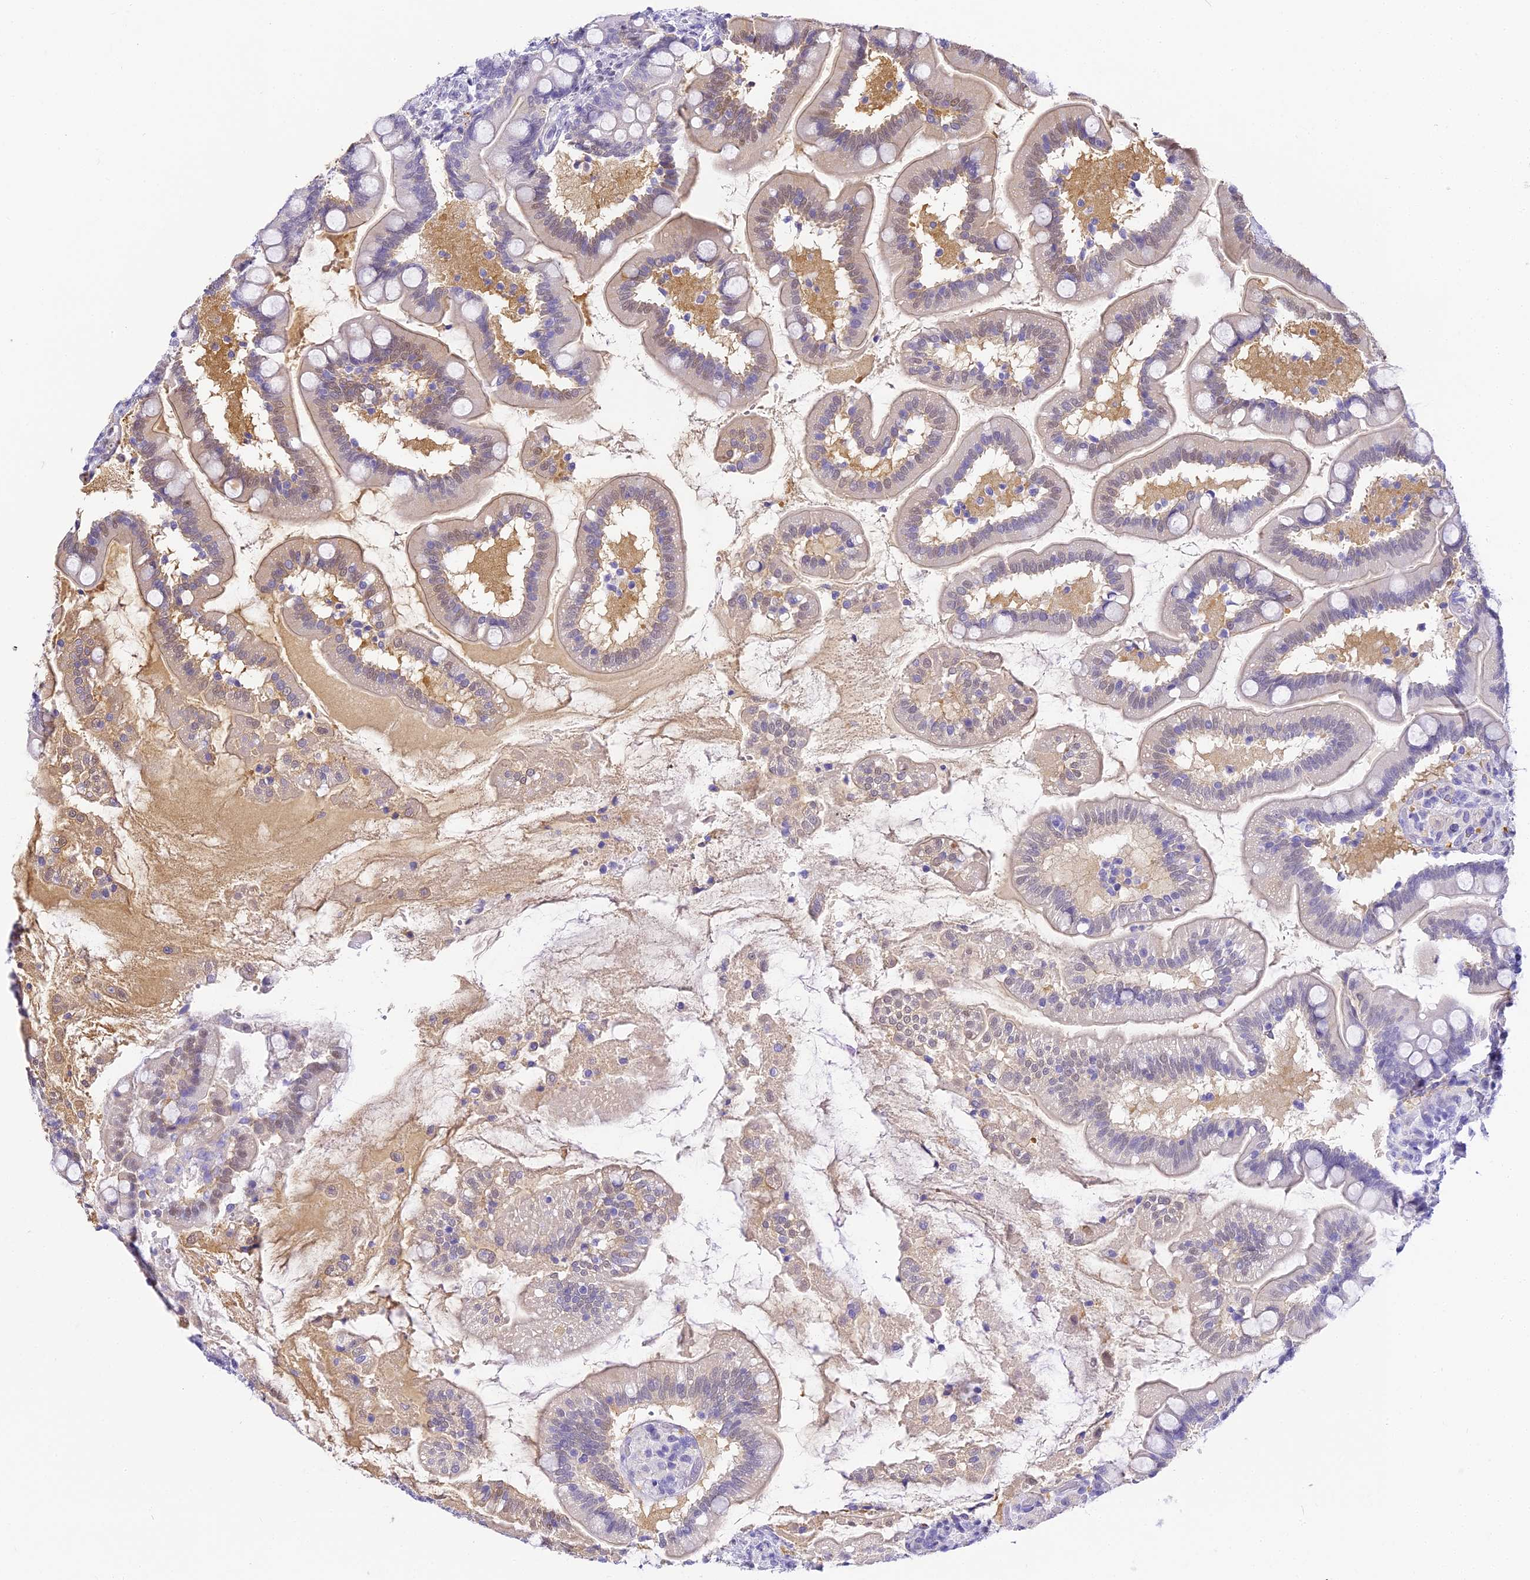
{"staining": {"intensity": "weak", "quantity": "<25%", "location": "nuclear"}, "tissue": "small intestine", "cell_type": "Glandular cells", "image_type": "normal", "snomed": [{"axis": "morphology", "description": "Normal tissue, NOS"}, {"axis": "topography", "description": "Small intestine"}], "caption": "This is an immunohistochemistry micrograph of normal small intestine. There is no positivity in glandular cells.", "gene": "ABHD14A", "patient": {"sex": "female", "age": 64}}